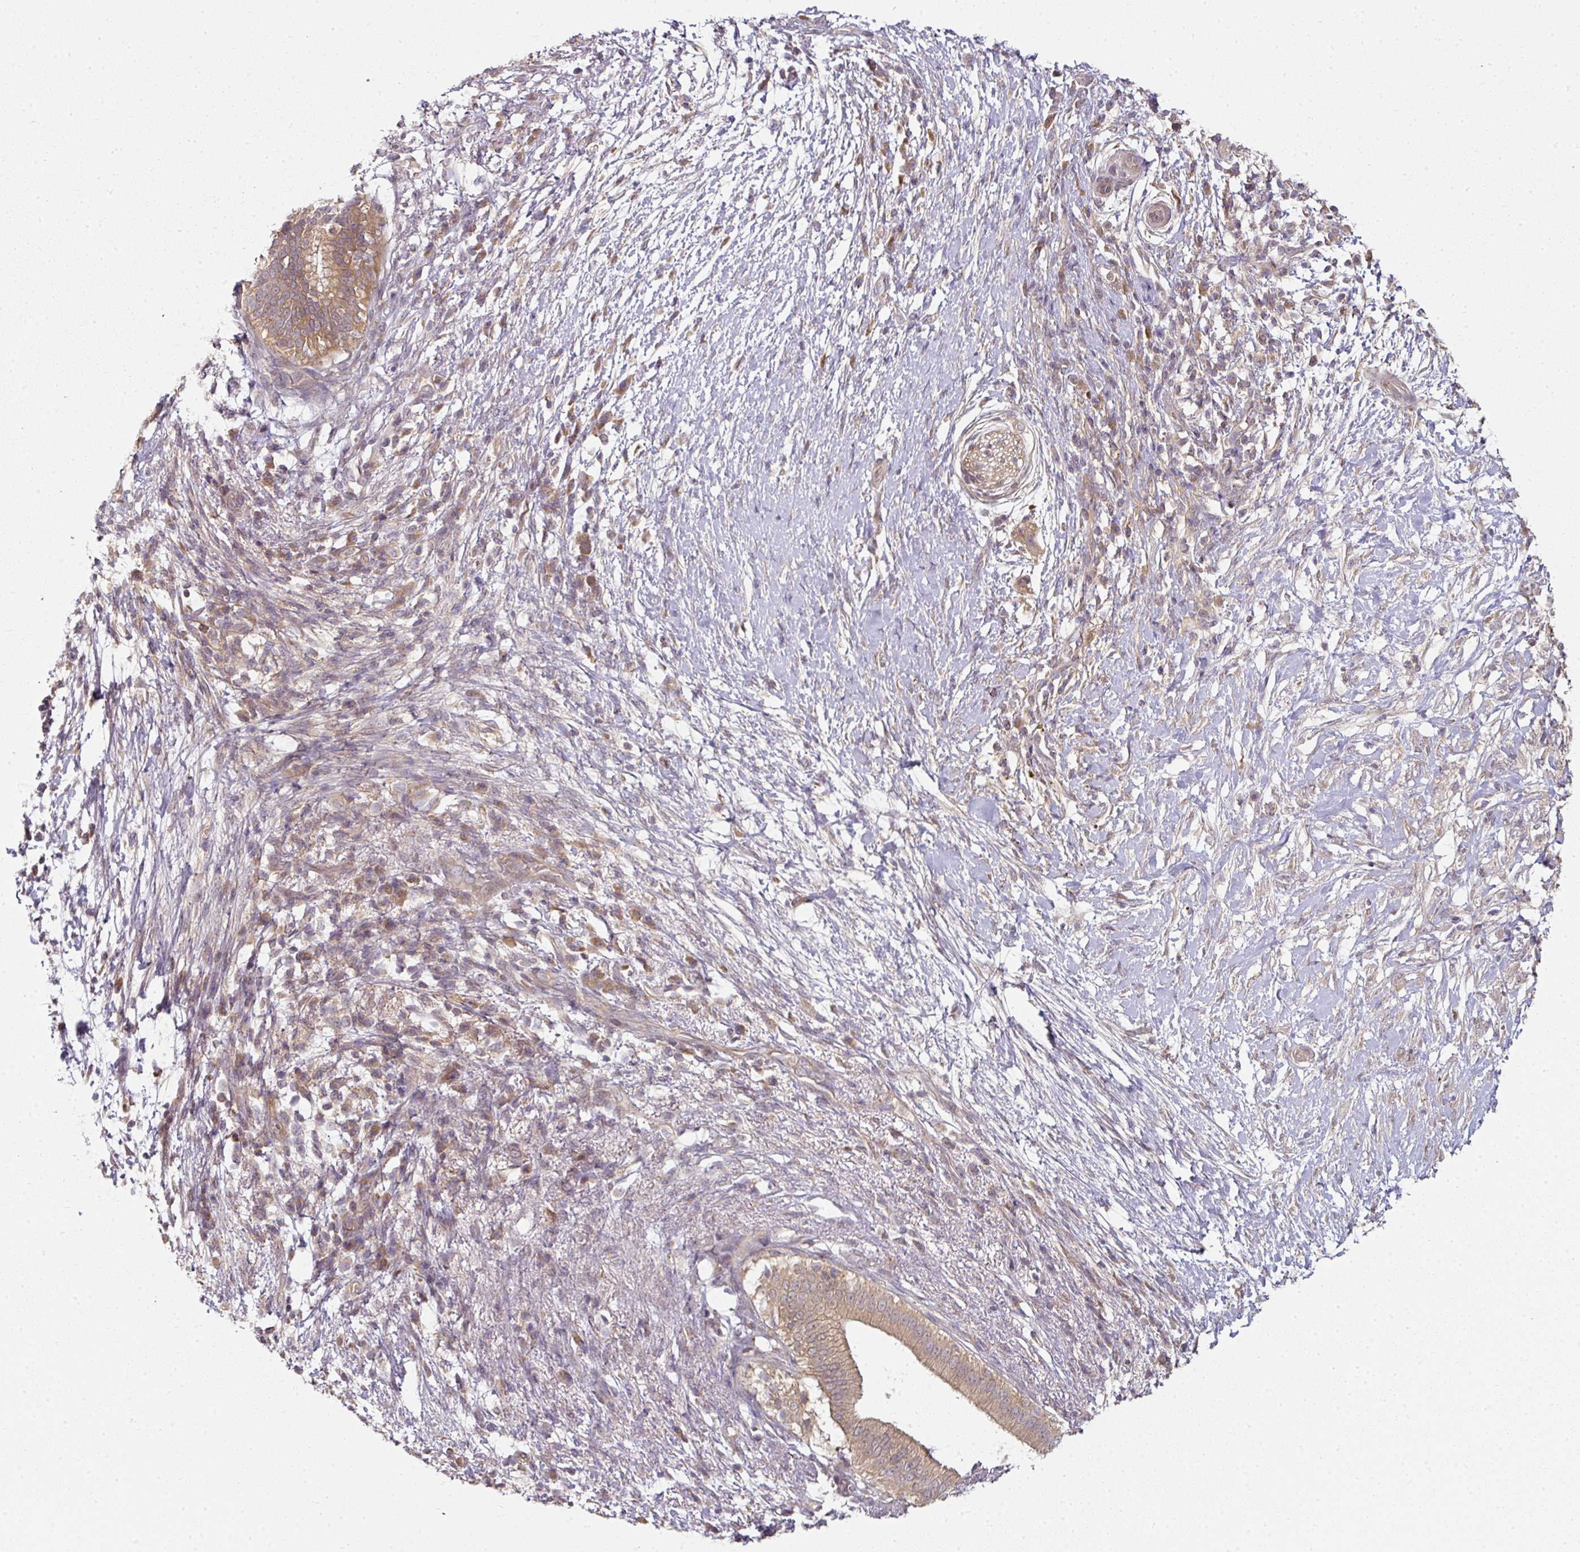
{"staining": {"intensity": "moderate", "quantity": ">75%", "location": "cytoplasmic/membranous"}, "tissue": "pancreatic cancer", "cell_type": "Tumor cells", "image_type": "cancer", "snomed": [{"axis": "morphology", "description": "Adenocarcinoma, NOS"}, {"axis": "topography", "description": "Pancreas"}], "caption": "IHC staining of adenocarcinoma (pancreatic), which exhibits medium levels of moderate cytoplasmic/membranous staining in about >75% of tumor cells indicating moderate cytoplasmic/membranous protein staining. The staining was performed using DAB (3,3'-diaminobenzidine) (brown) for protein detection and nuclei were counterstained in hematoxylin (blue).", "gene": "MAP2K2", "patient": {"sex": "female", "age": 72}}